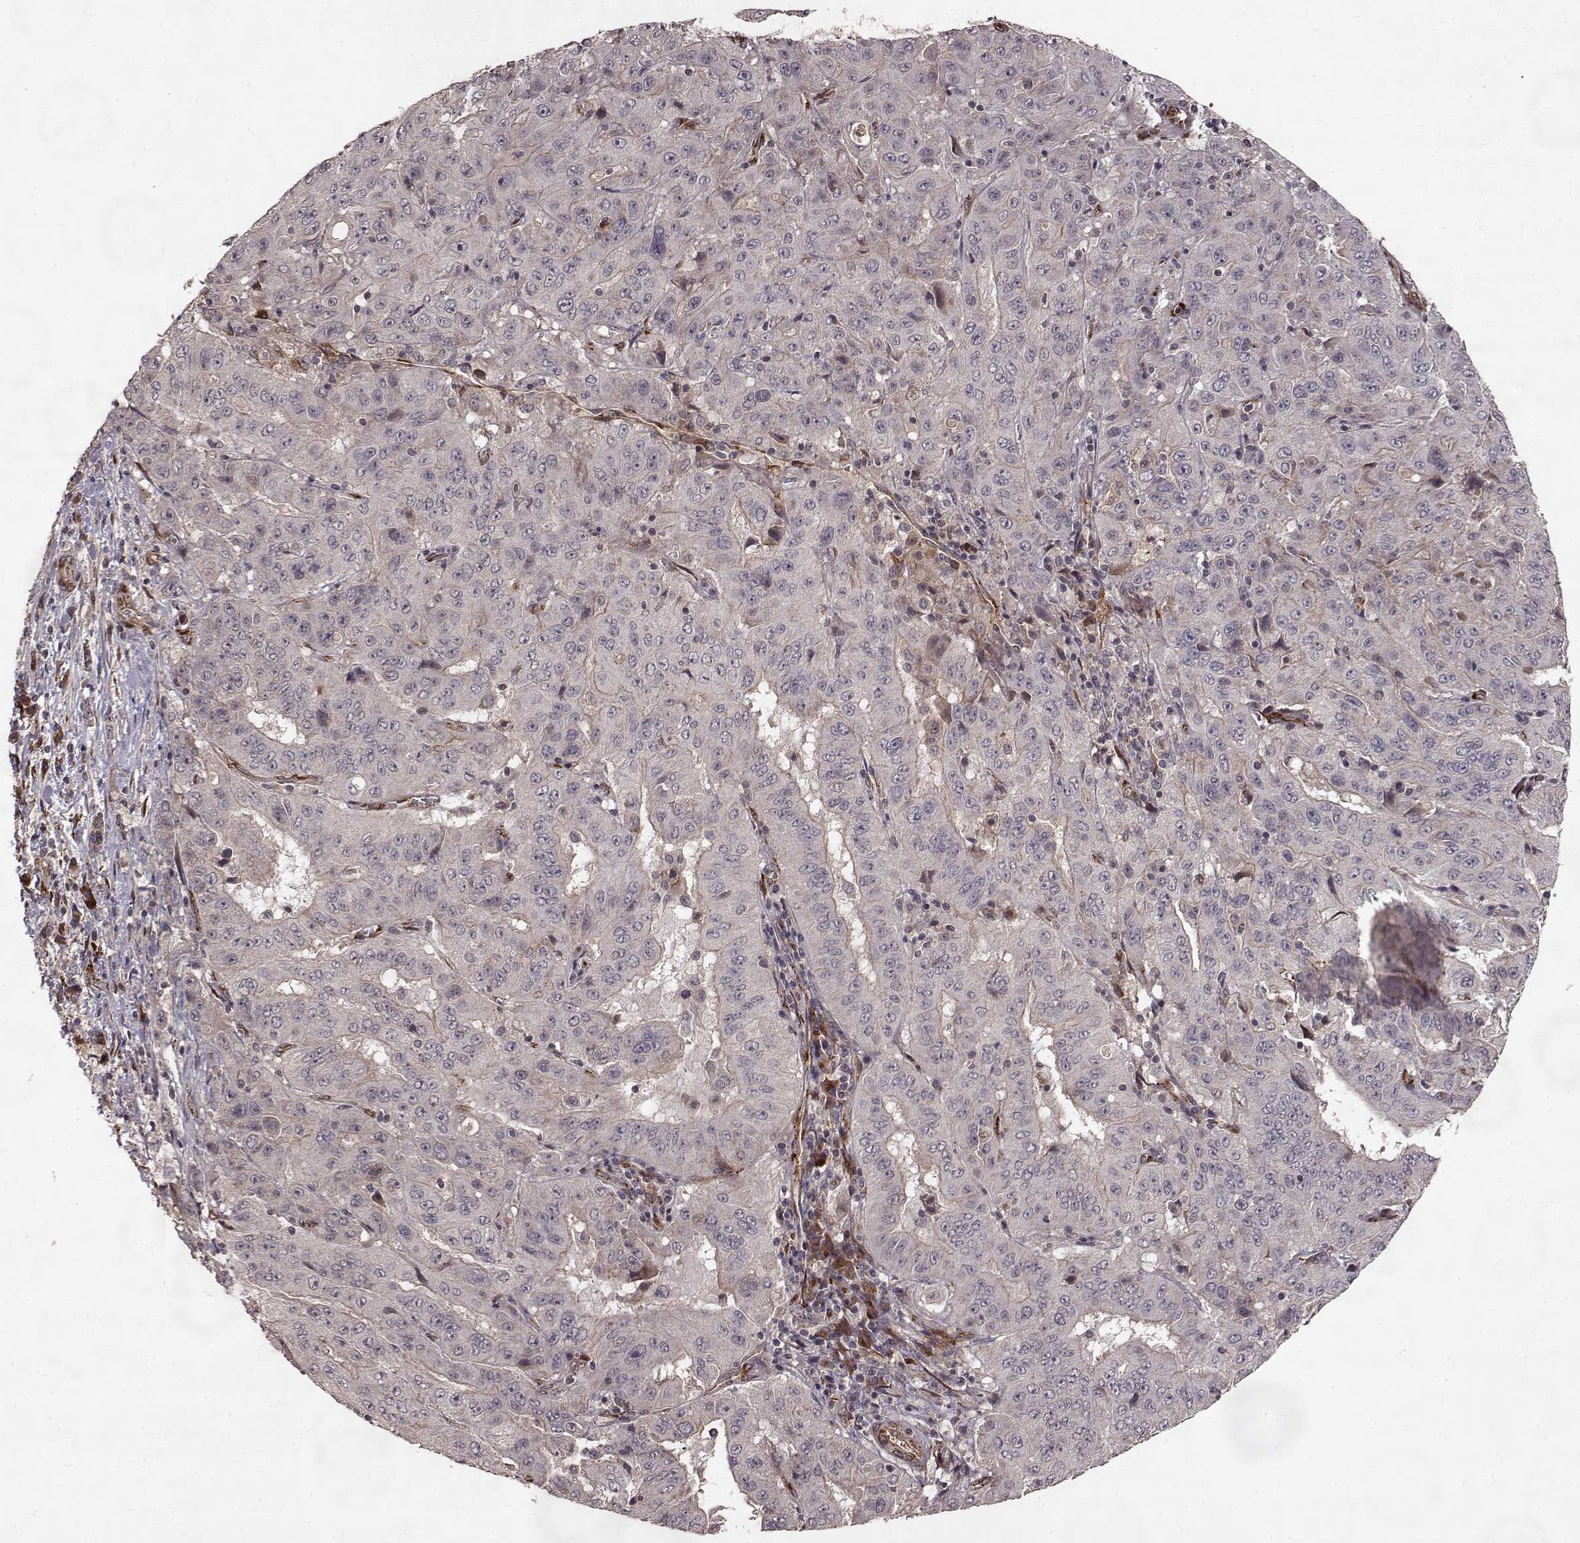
{"staining": {"intensity": "negative", "quantity": "none", "location": "none"}, "tissue": "pancreatic cancer", "cell_type": "Tumor cells", "image_type": "cancer", "snomed": [{"axis": "morphology", "description": "Adenocarcinoma, NOS"}, {"axis": "topography", "description": "Pancreas"}], "caption": "Adenocarcinoma (pancreatic) stained for a protein using IHC reveals no positivity tumor cells.", "gene": "FSTL1", "patient": {"sex": "male", "age": 63}}